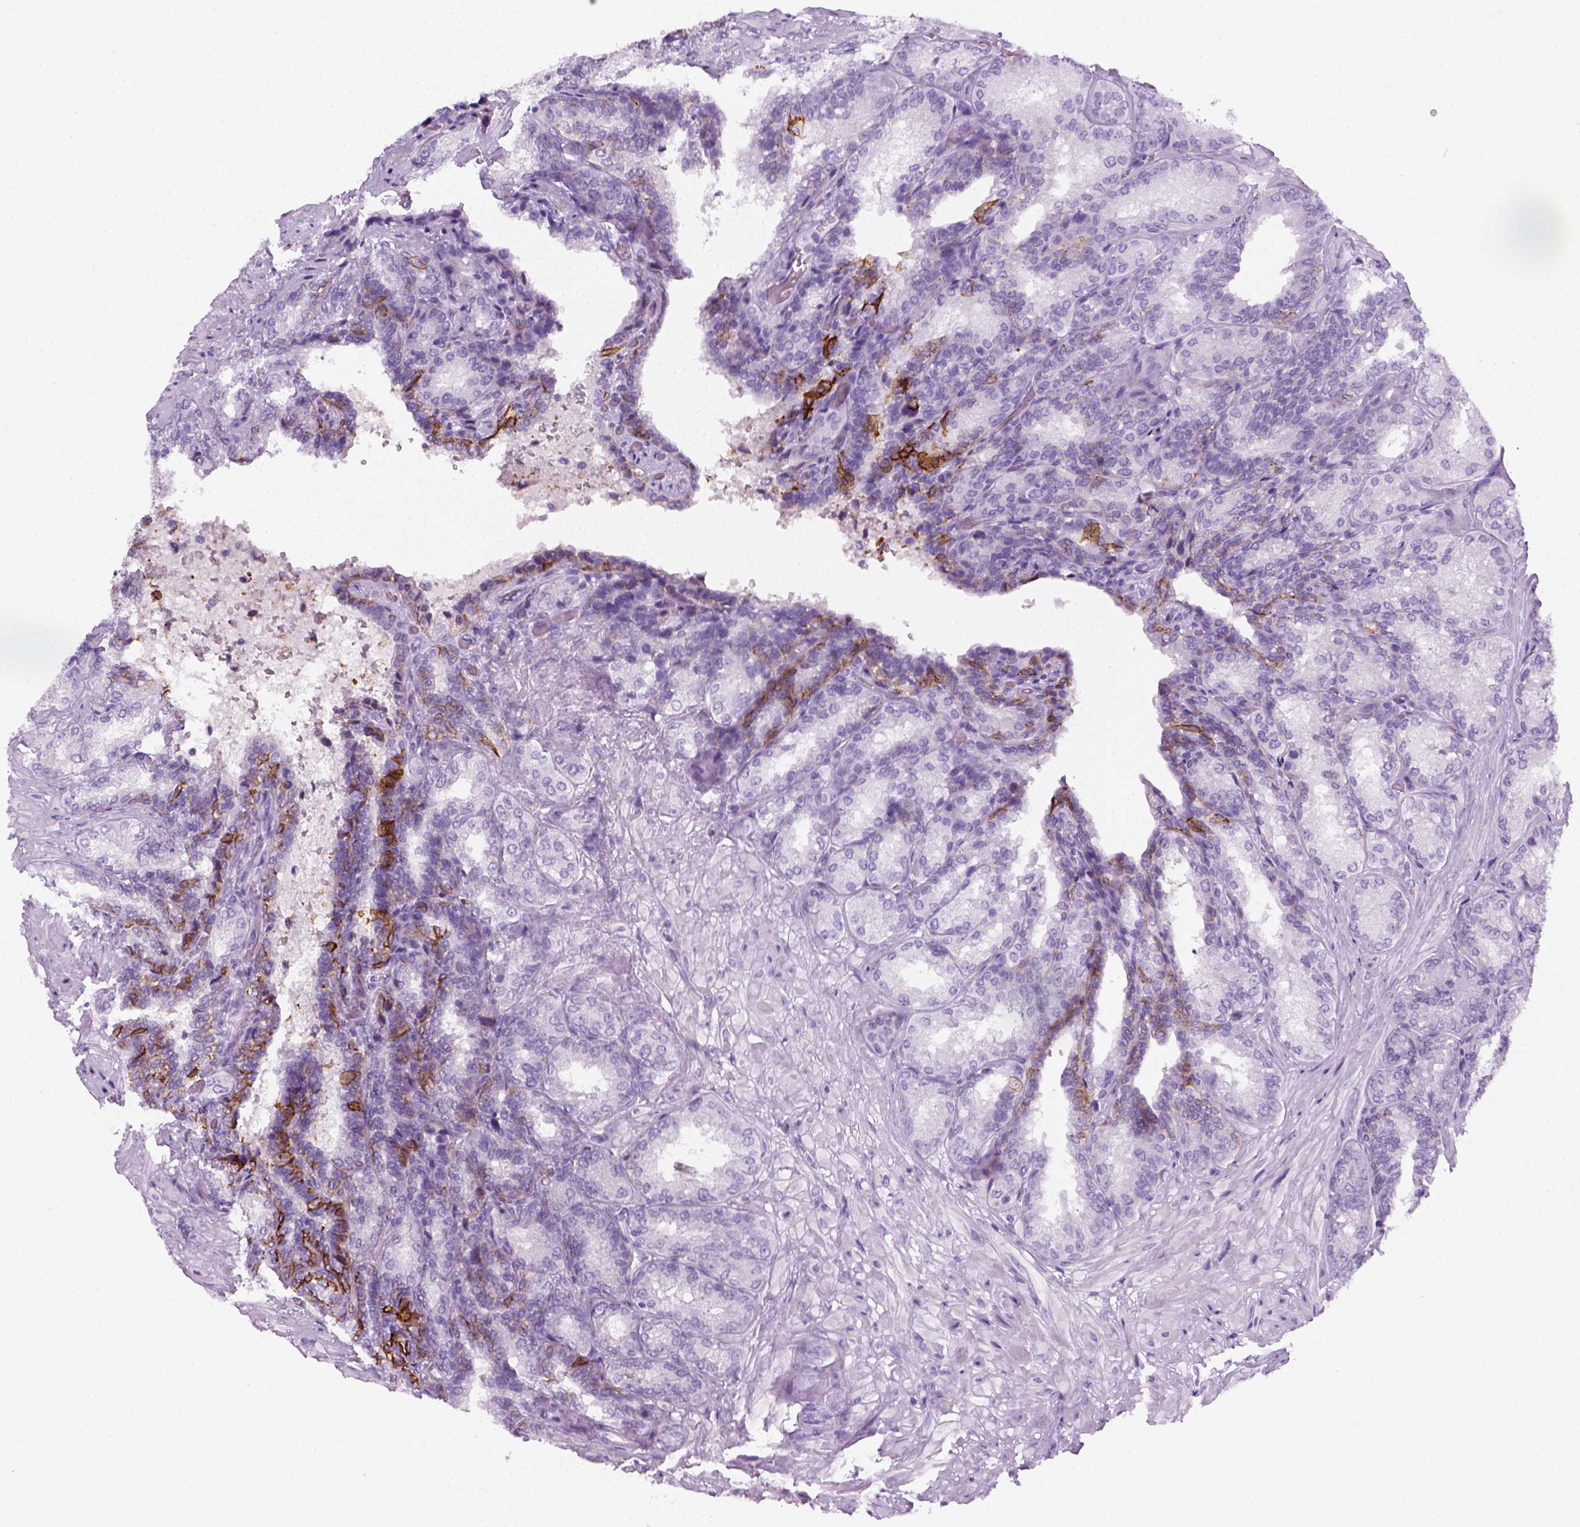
{"staining": {"intensity": "strong", "quantity": "<25%", "location": "cytoplasmic/membranous"}, "tissue": "seminal vesicle", "cell_type": "Glandular cells", "image_type": "normal", "snomed": [{"axis": "morphology", "description": "Normal tissue, NOS"}, {"axis": "topography", "description": "Seminal veicle"}], "caption": "Seminal vesicle stained with IHC shows strong cytoplasmic/membranous expression in about <25% of glandular cells.", "gene": "AQP3", "patient": {"sex": "male", "age": 68}}